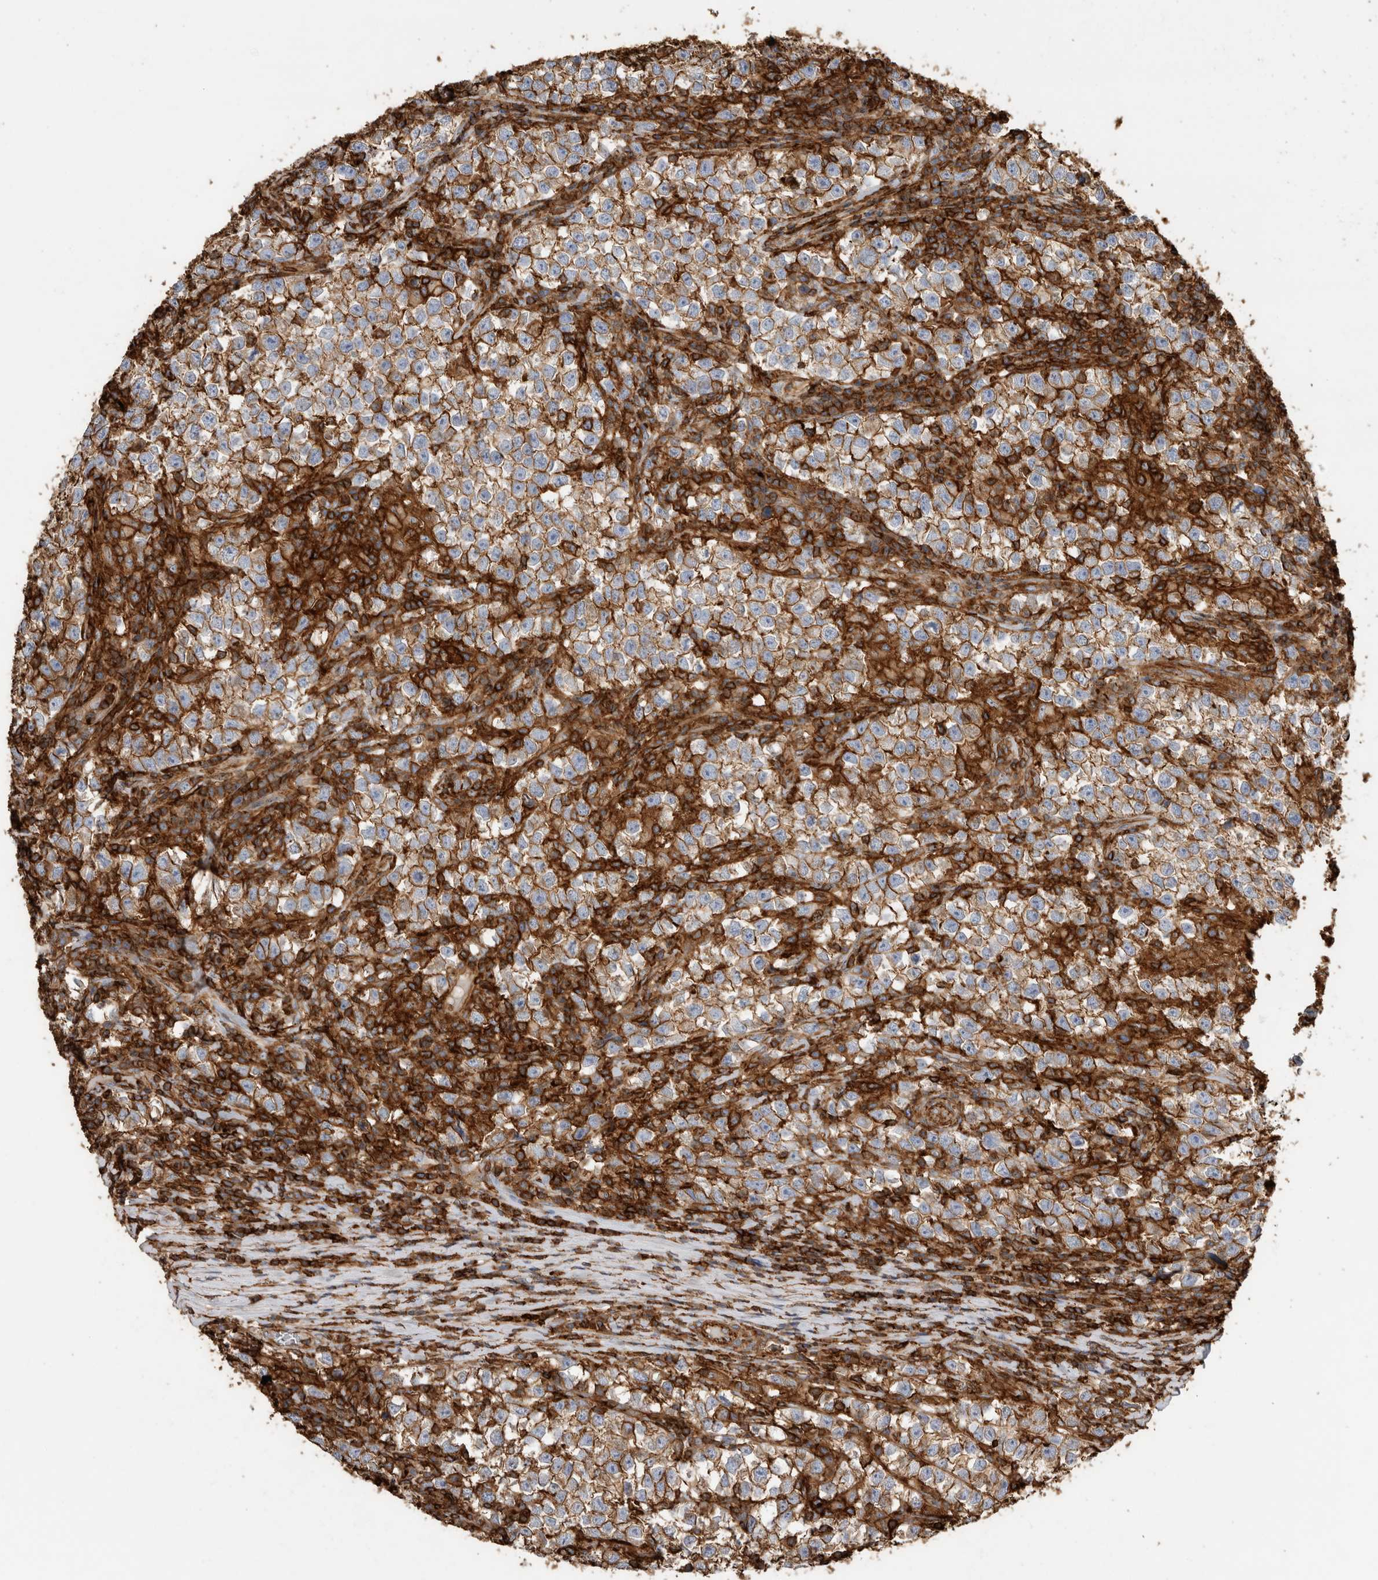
{"staining": {"intensity": "moderate", "quantity": "25%-75%", "location": "cytoplasmic/membranous"}, "tissue": "testis cancer", "cell_type": "Tumor cells", "image_type": "cancer", "snomed": [{"axis": "morphology", "description": "Normal tissue, NOS"}, {"axis": "morphology", "description": "Seminoma, NOS"}, {"axis": "topography", "description": "Testis"}], "caption": "Protein staining reveals moderate cytoplasmic/membranous expression in about 25%-75% of tumor cells in testis cancer.", "gene": "GPER1", "patient": {"sex": "male", "age": 43}}